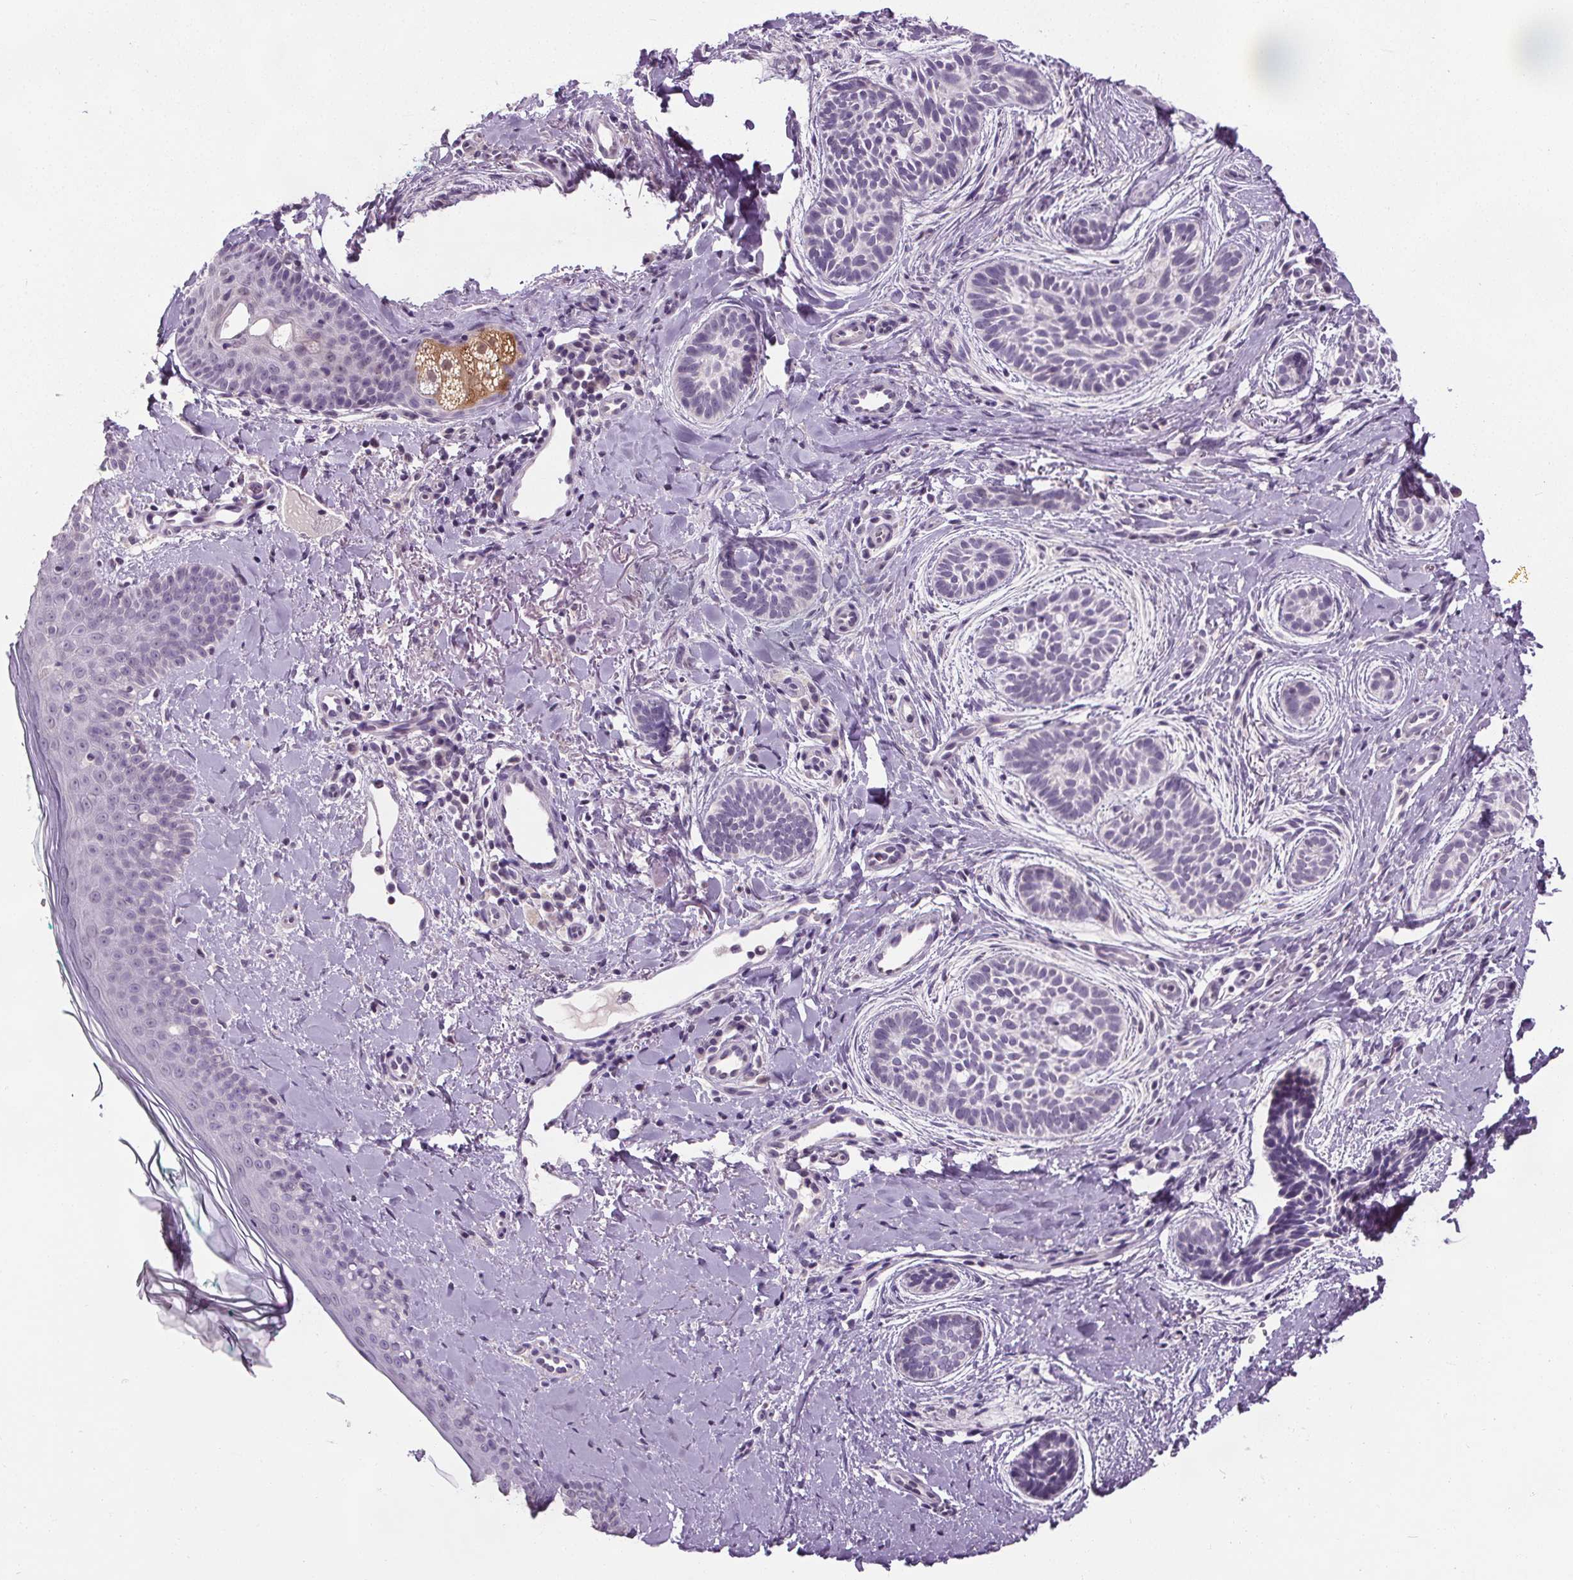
{"staining": {"intensity": "negative", "quantity": "none", "location": "none"}, "tissue": "skin cancer", "cell_type": "Tumor cells", "image_type": "cancer", "snomed": [{"axis": "morphology", "description": "Basal cell carcinoma"}, {"axis": "topography", "description": "Skin"}], "caption": "Histopathology image shows no significant protein staining in tumor cells of basal cell carcinoma (skin).", "gene": "SLC2A9", "patient": {"sex": "male", "age": 63}}